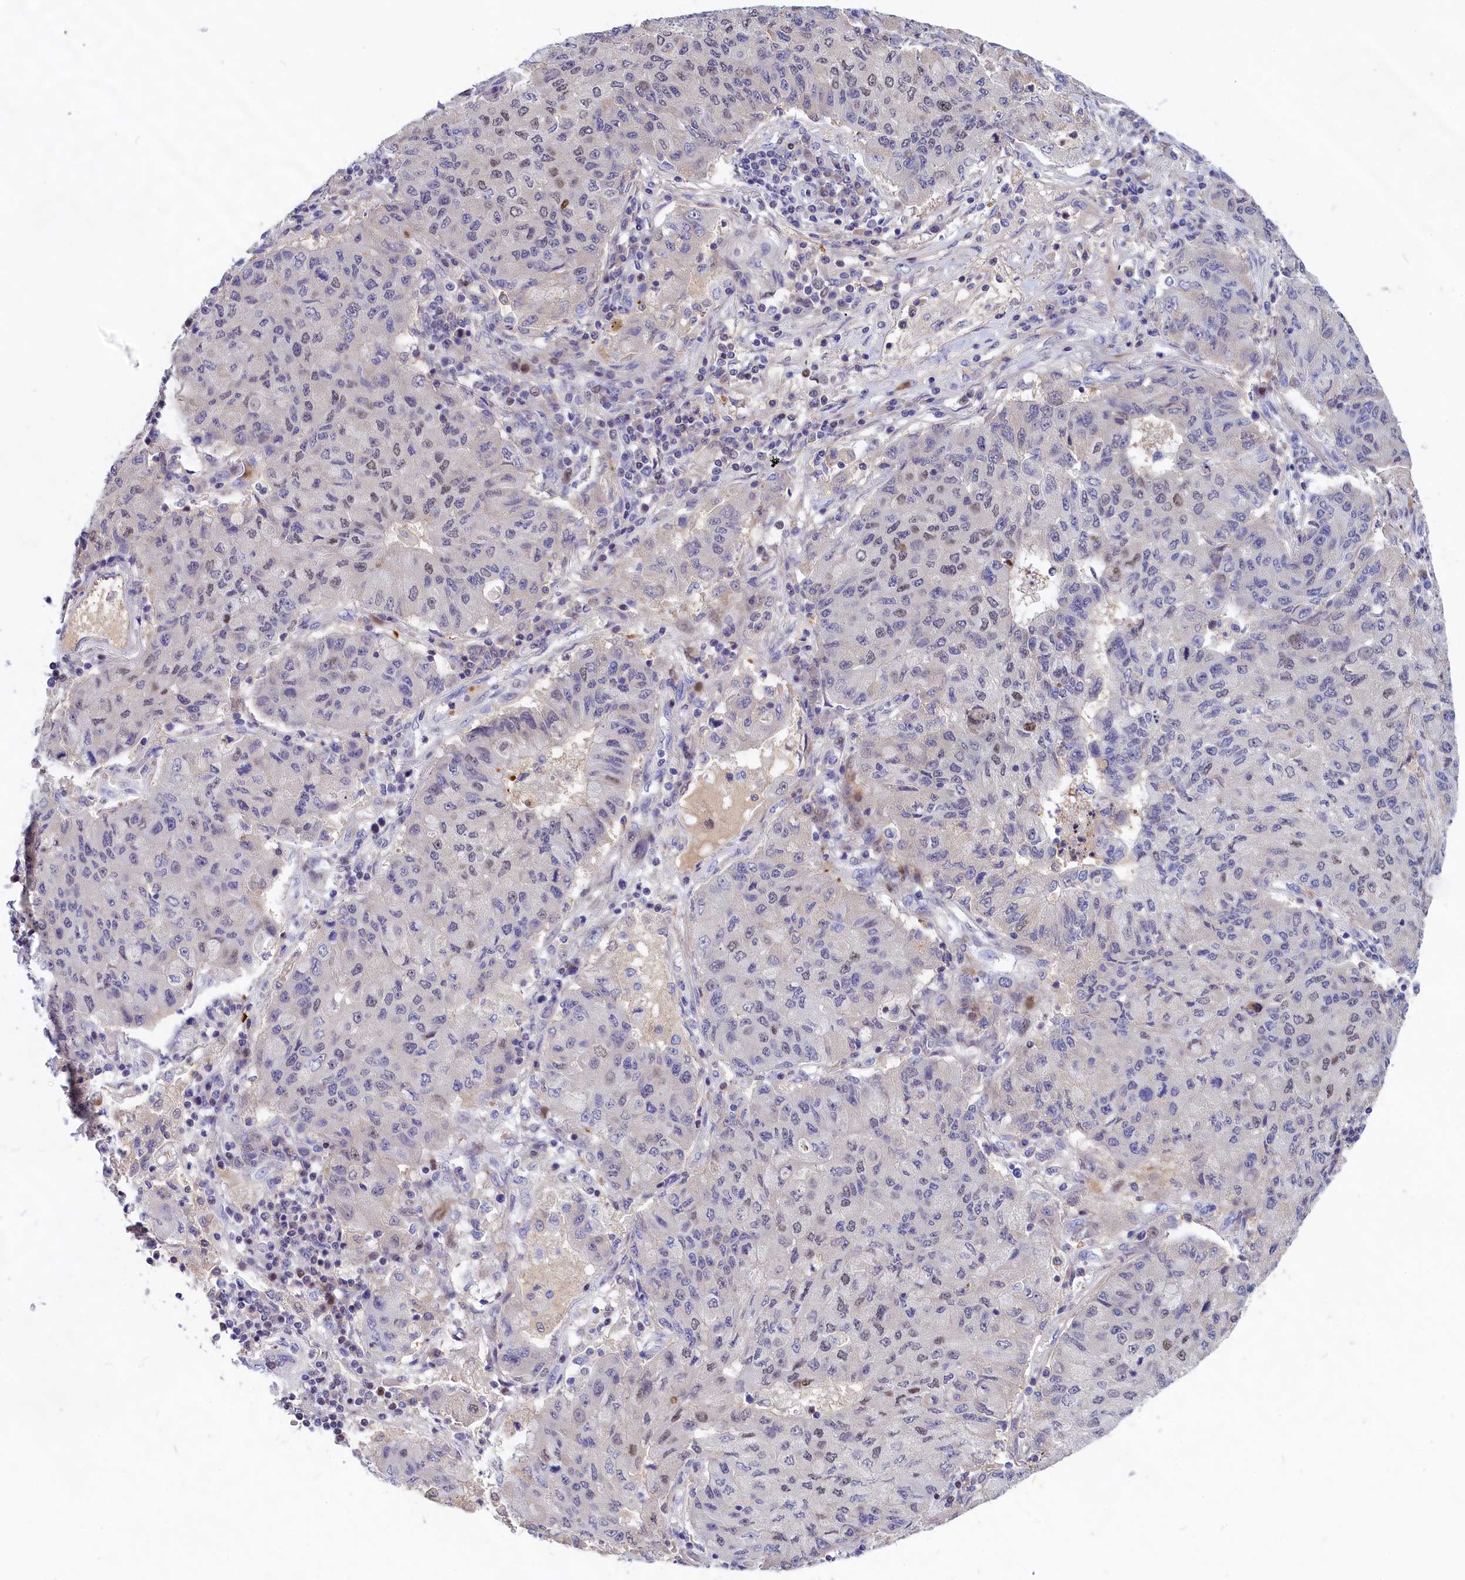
{"staining": {"intensity": "weak", "quantity": "<25%", "location": "nuclear"}, "tissue": "lung cancer", "cell_type": "Tumor cells", "image_type": "cancer", "snomed": [{"axis": "morphology", "description": "Squamous cell carcinoma, NOS"}, {"axis": "topography", "description": "Lung"}], "caption": "Tumor cells are negative for brown protein staining in lung squamous cell carcinoma. (Stains: DAB immunohistochemistry (IHC) with hematoxylin counter stain, Microscopy: brightfield microscopy at high magnification).", "gene": "NKPD1", "patient": {"sex": "male", "age": 74}}